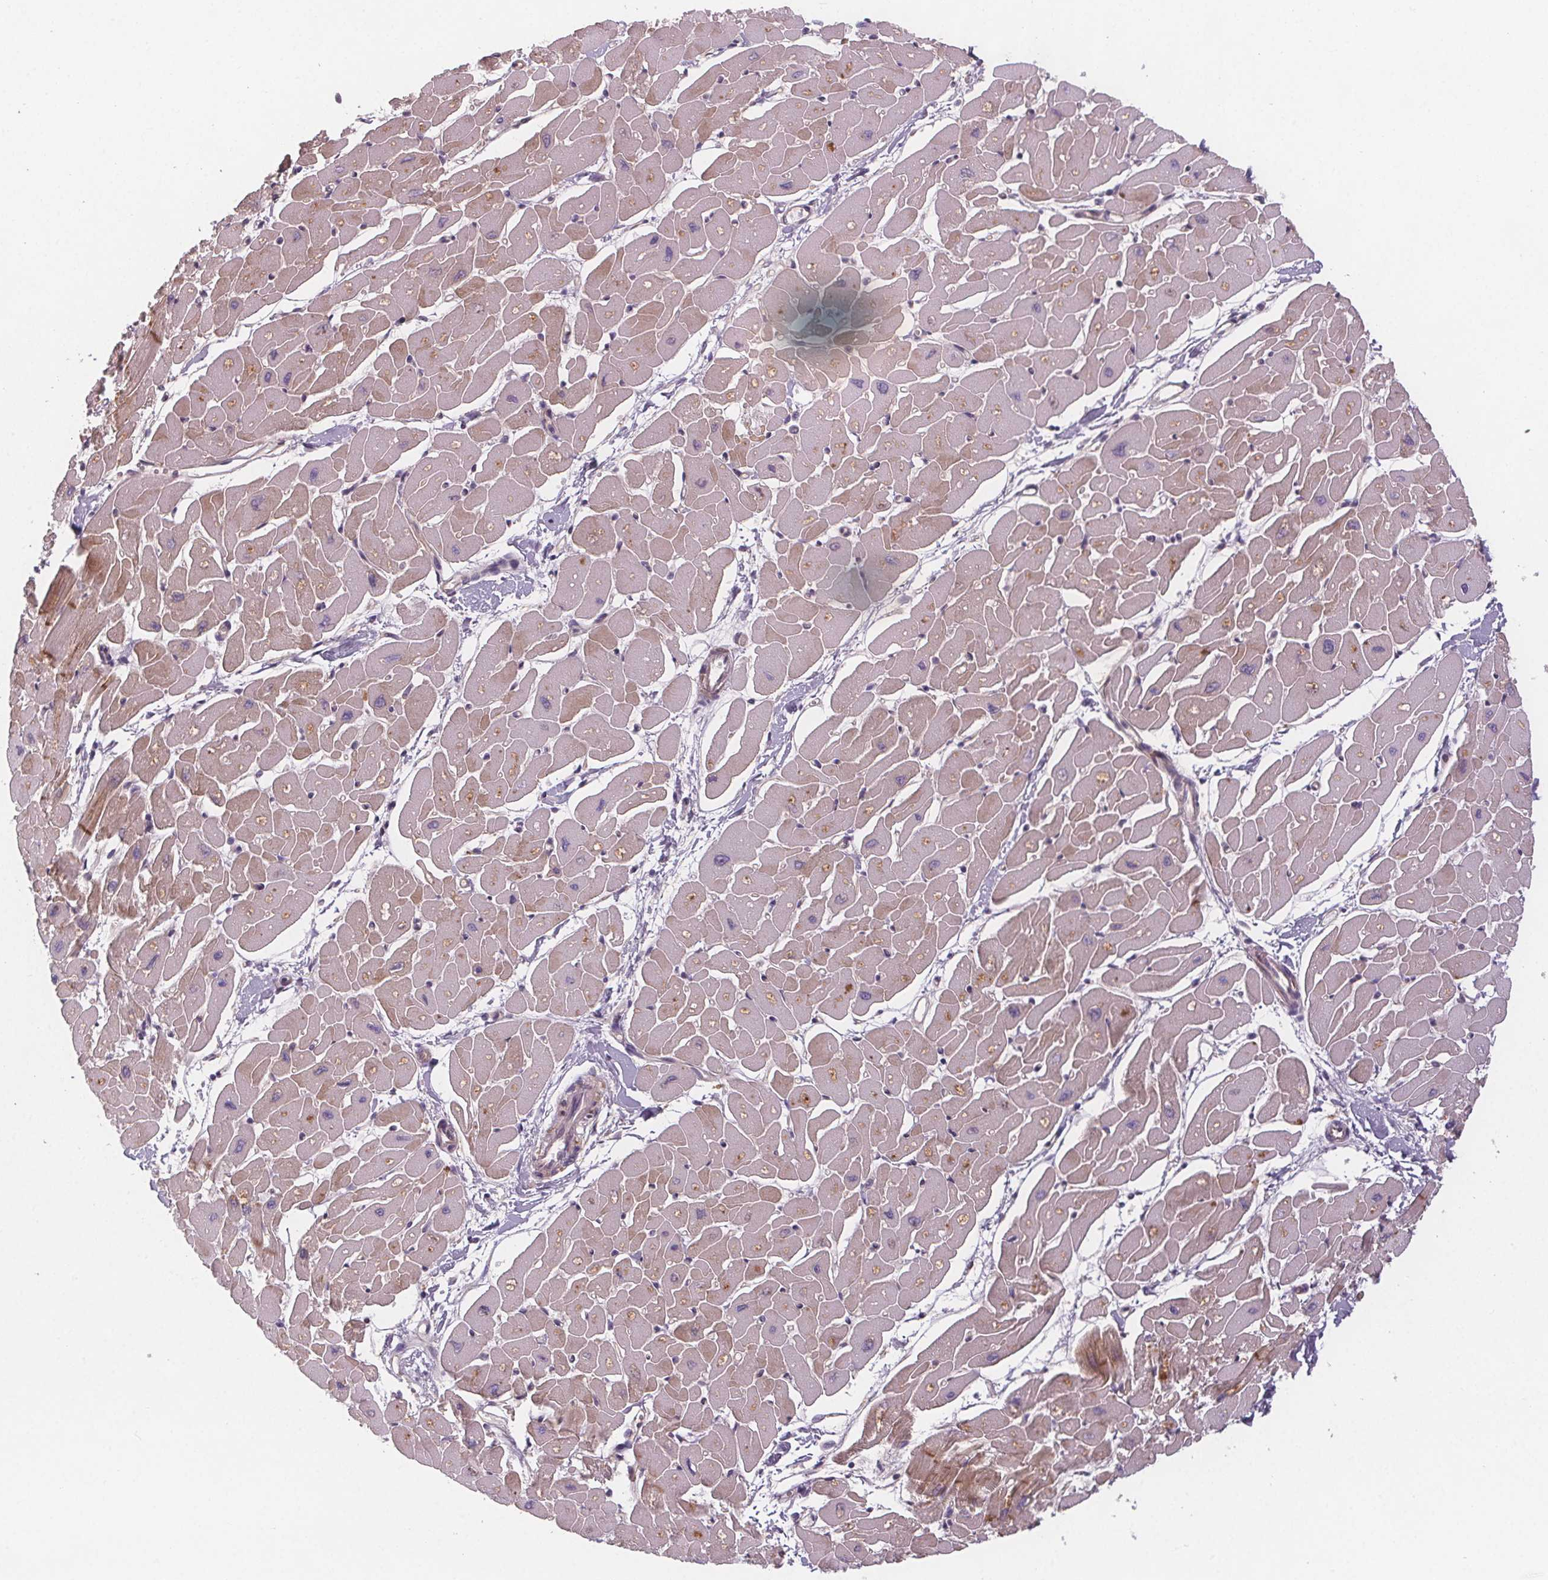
{"staining": {"intensity": "moderate", "quantity": "<25%", "location": "cytoplasmic/membranous"}, "tissue": "heart muscle", "cell_type": "Cardiomyocytes", "image_type": "normal", "snomed": [{"axis": "morphology", "description": "Normal tissue, NOS"}, {"axis": "topography", "description": "Heart"}], "caption": "This photomicrograph exhibits immunohistochemistry (IHC) staining of normal human heart muscle, with low moderate cytoplasmic/membranous positivity in about <25% of cardiomyocytes.", "gene": "VNN1", "patient": {"sex": "male", "age": 57}}